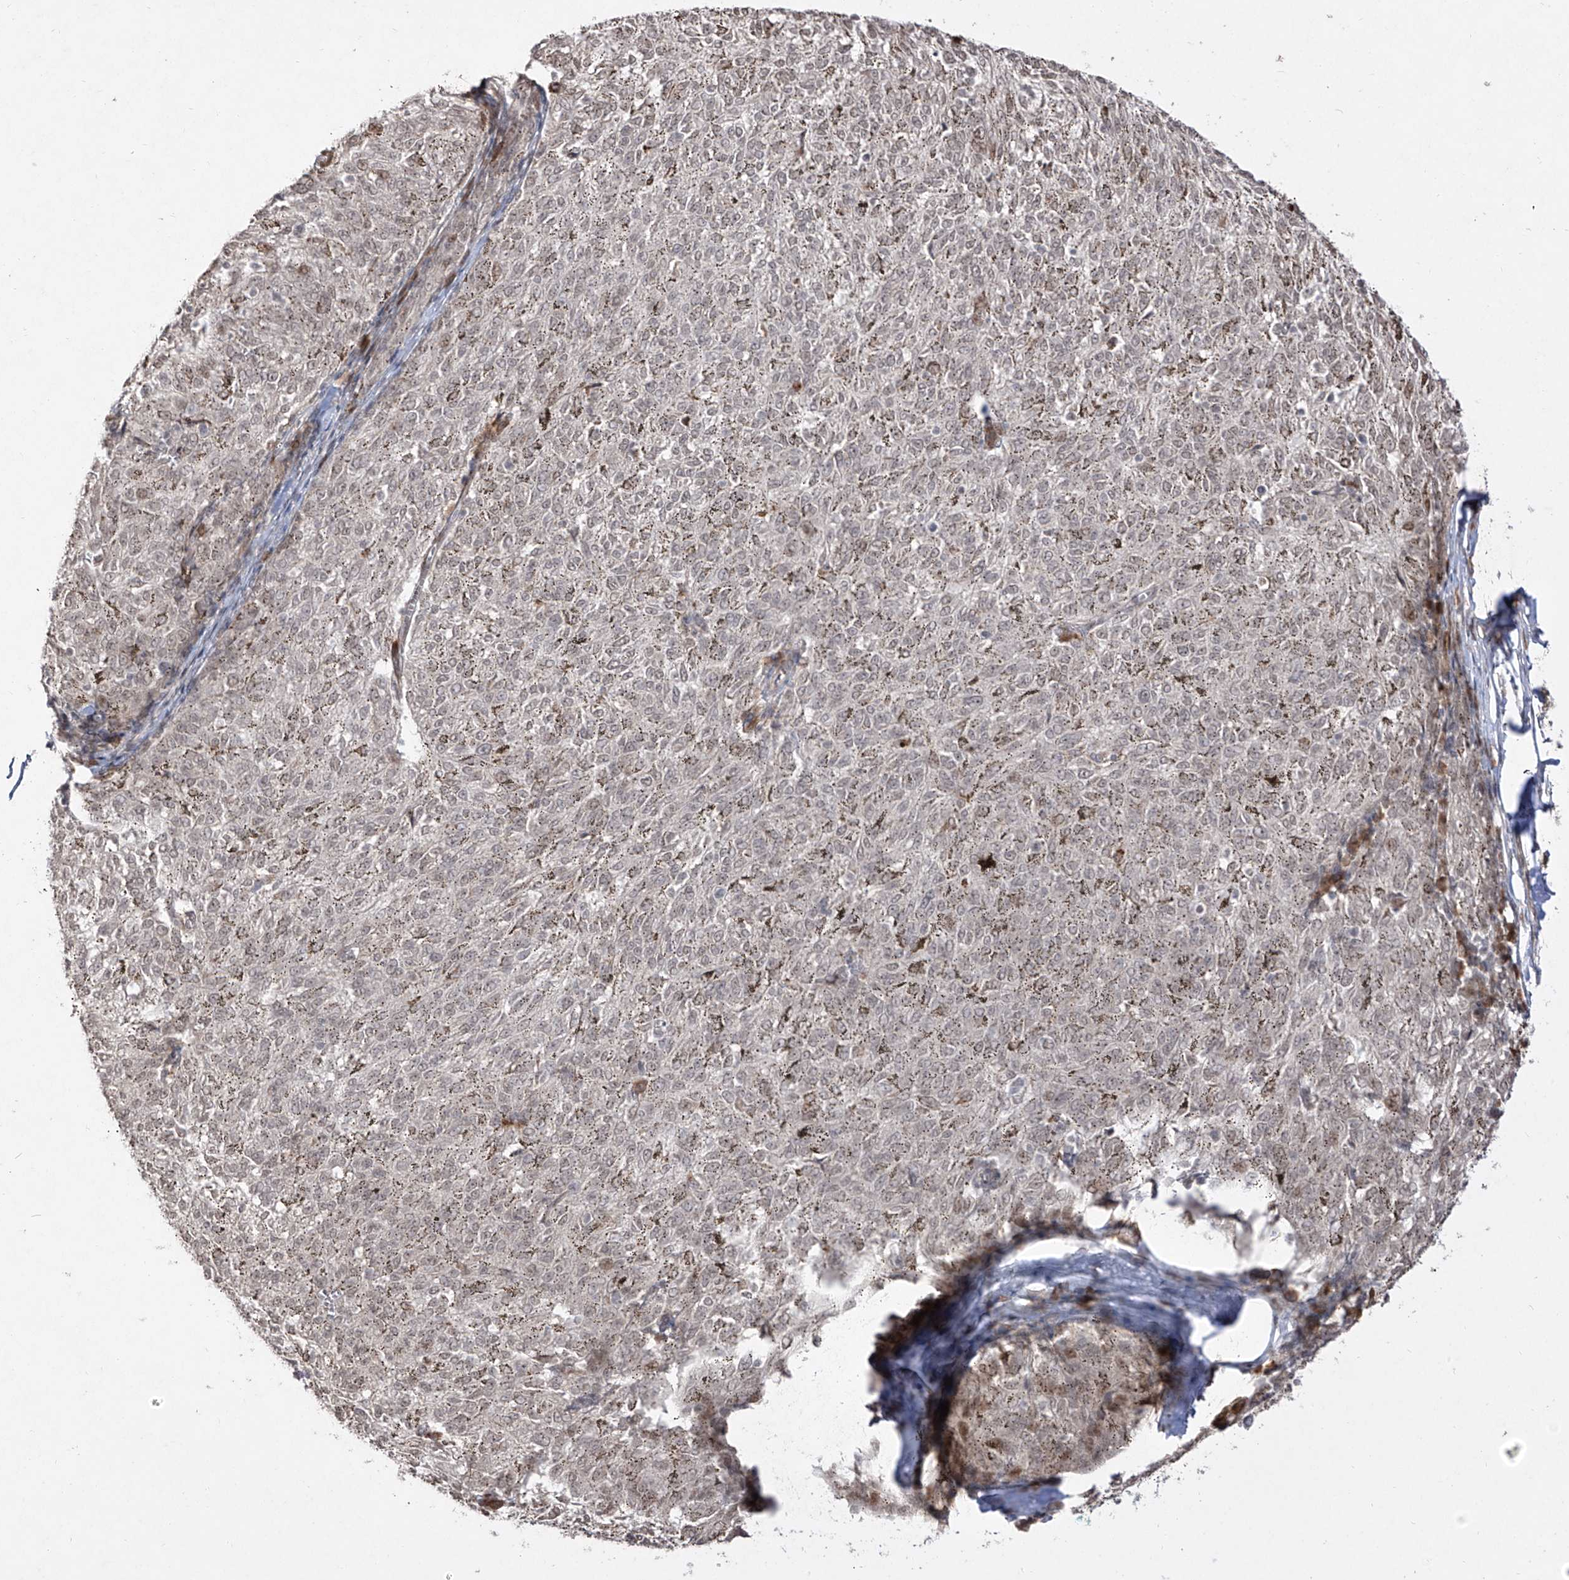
{"staining": {"intensity": "negative", "quantity": "none", "location": "none"}, "tissue": "melanoma", "cell_type": "Tumor cells", "image_type": "cancer", "snomed": [{"axis": "morphology", "description": "Malignant melanoma, NOS"}, {"axis": "topography", "description": "Skin"}], "caption": "A micrograph of human melanoma is negative for staining in tumor cells.", "gene": "SNRNP27", "patient": {"sex": "female", "age": 72}}